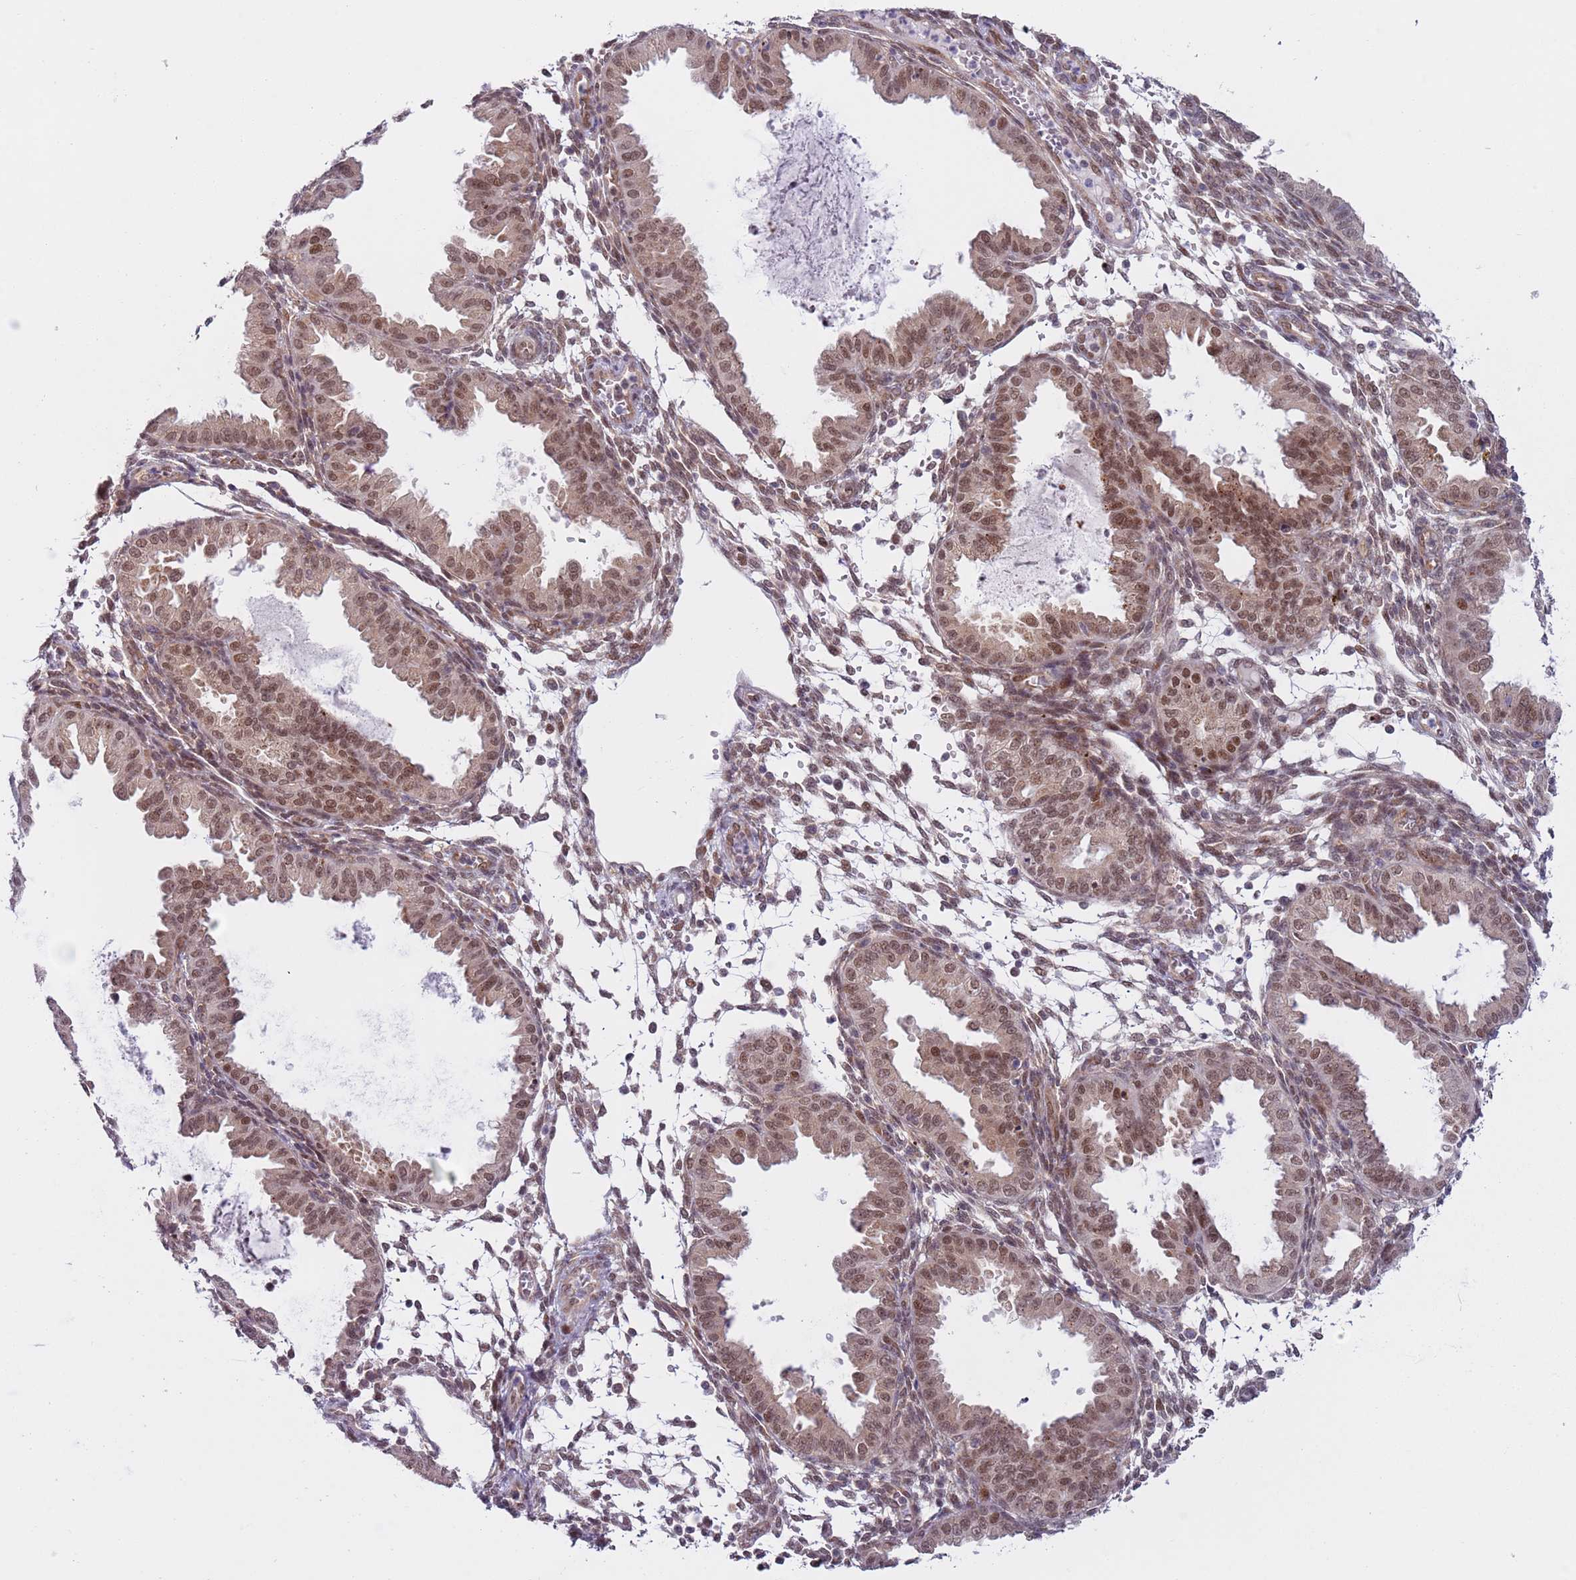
{"staining": {"intensity": "moderate", "quantity": "25%-75%", "location": "nuclear"}, "tissue": "endometrium", "cell_type": "Cells in endometrial stroma", "image_type": "normal", "snomed": [{"axis": "morphology", "description": "Normal tissue, NOS"}, {"axis": "topography", "description": "Endometrium"}], "caption": "A high-resolution photomicrograph shows immunohistochemistry staining of normal endometrium, which shows moderate nuclear expression in approximately 25%-75% of cells in endometrial stroma.", "gene": "SLC25A32", "patient": {"sex": "female", "age": 33}}